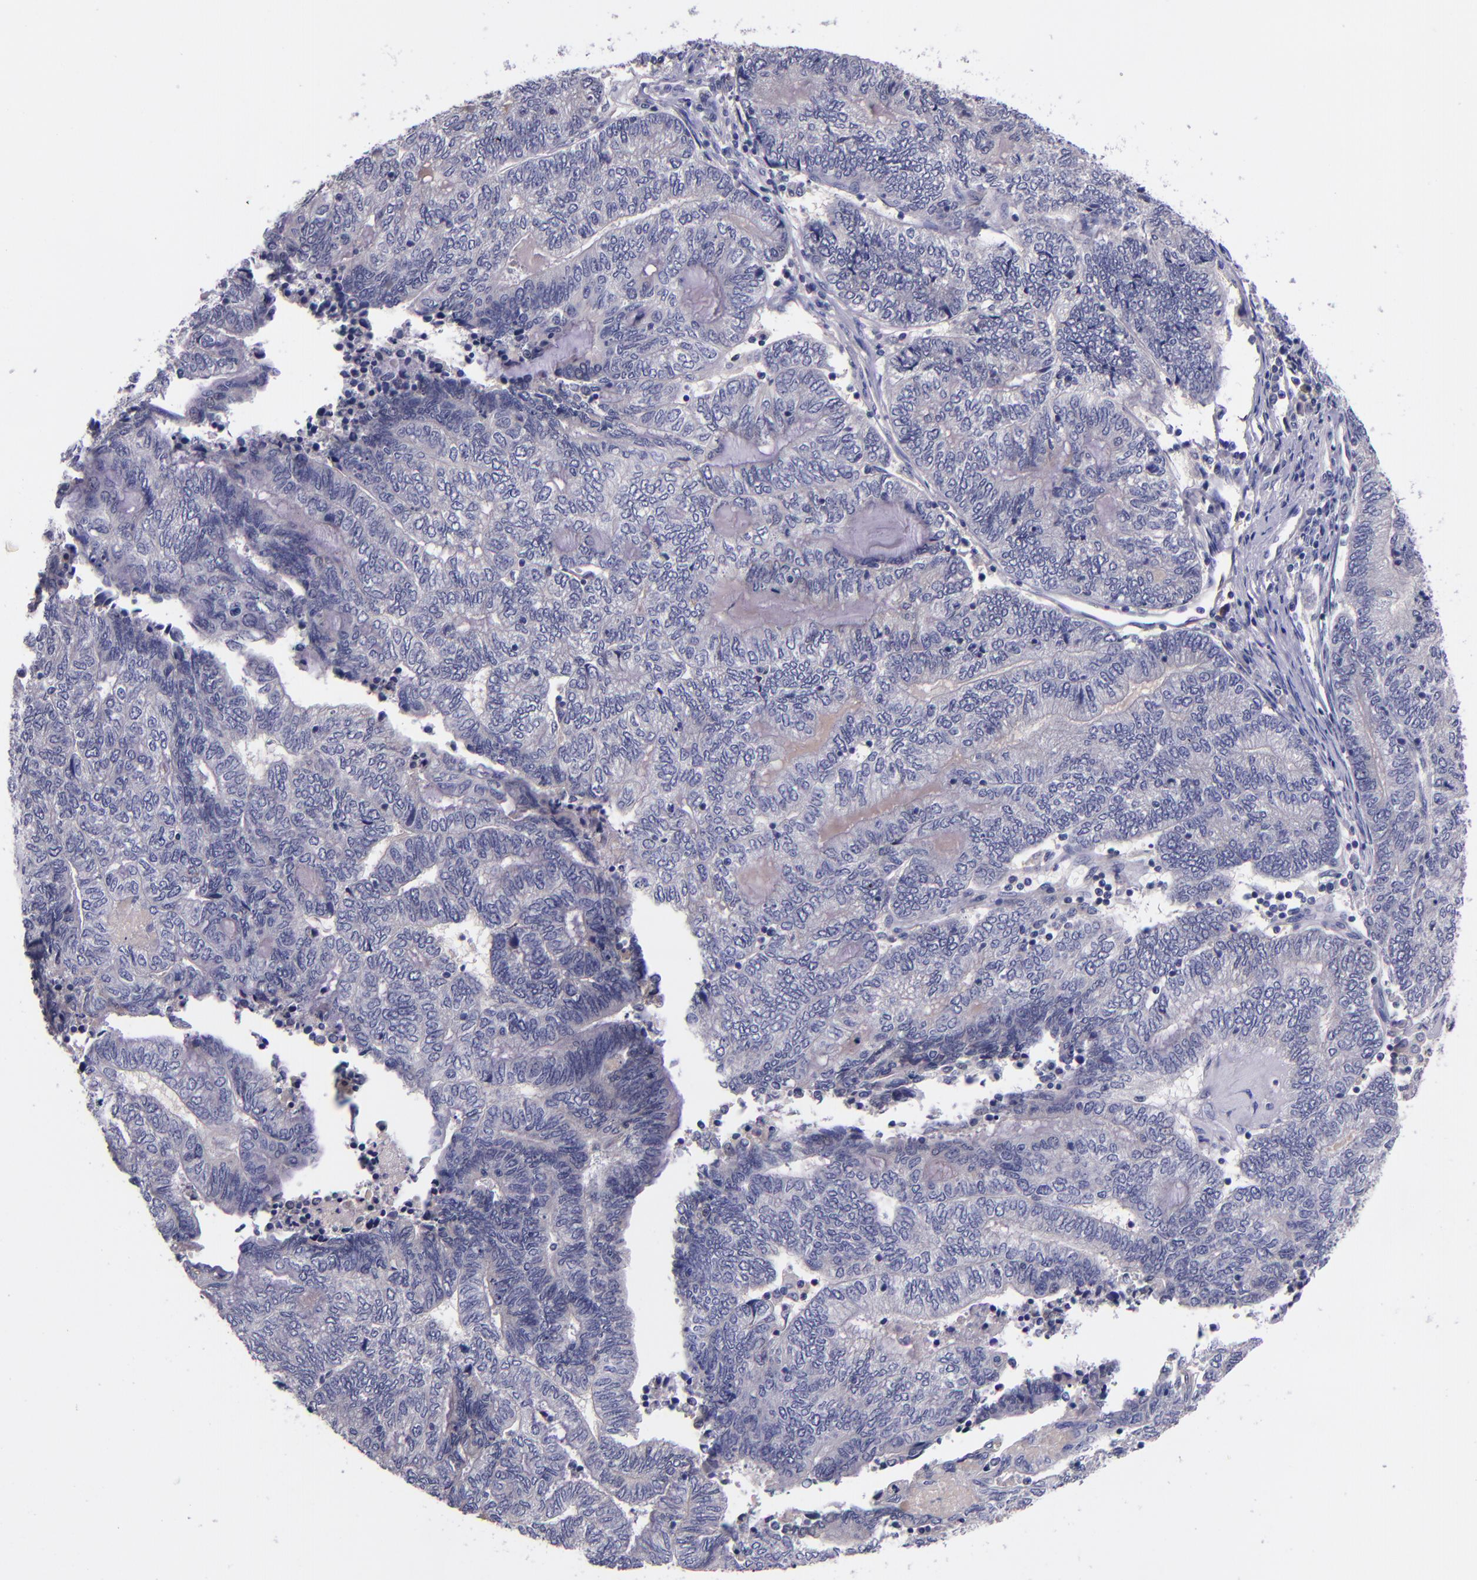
{"staining": {"intensity": "negative", "quantity": "none", "location": "none"}, "tissue": "endometrial cancer", "cell_type": "Tumor cells", "image_type": "cancer", "snomed": [{"axis": "morphology", "description": "Adenocarcinoma, NOS"}, {"axis": "topography", "description": "Uterus"}, {"axis": "topography", "description": "Endometrium"}], "caption": "DAB (3,3'-diaminobenzidine) immunohistochemical staining of human adenocarcinoma (endometrial) shows no significant expression in tumor cells.", "gene": "RBP4", "patient": {"sex": "female", "age": 70}}